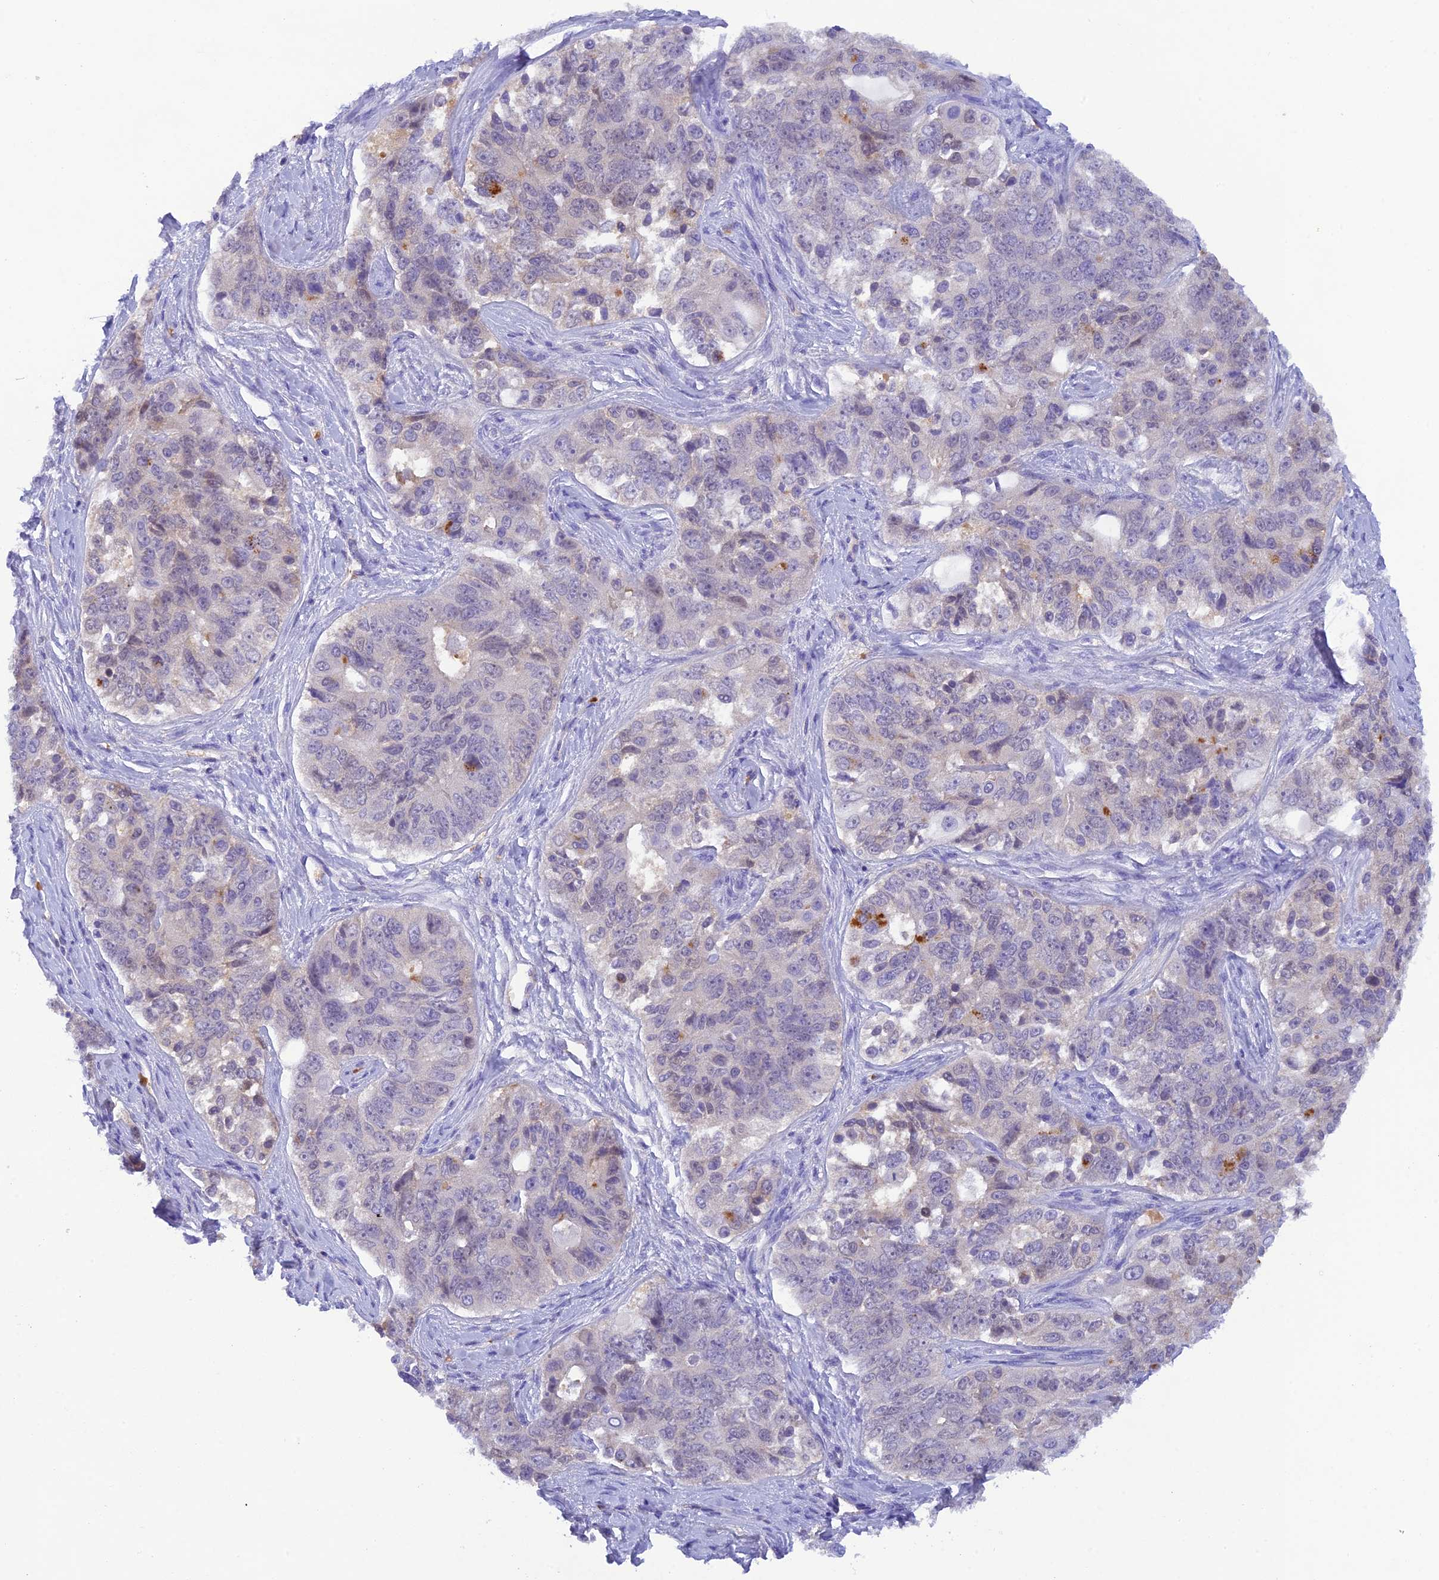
{"staining": {"intensity": "moderate", "quantity": "<25%", "location": "cytoplasmic/membranous"}, "tissue": "ovarian cancer", "cell_type": "Tumor cells", "image_type": "cancer", "snomed": [{"axis": "morphology", "description": "Carcinoma, endometroid"}, {"axis": "topography", "description": "Ovary"}], "caption": "Ovarian endometroid carcinoma stained with immunohistochemistry (IHC) shows moderate cytoplasmic/membranous positivity in about <25% of tumor cells.", "gene": "HDHD2", "patient": {"sex": "female", "age": 51}}